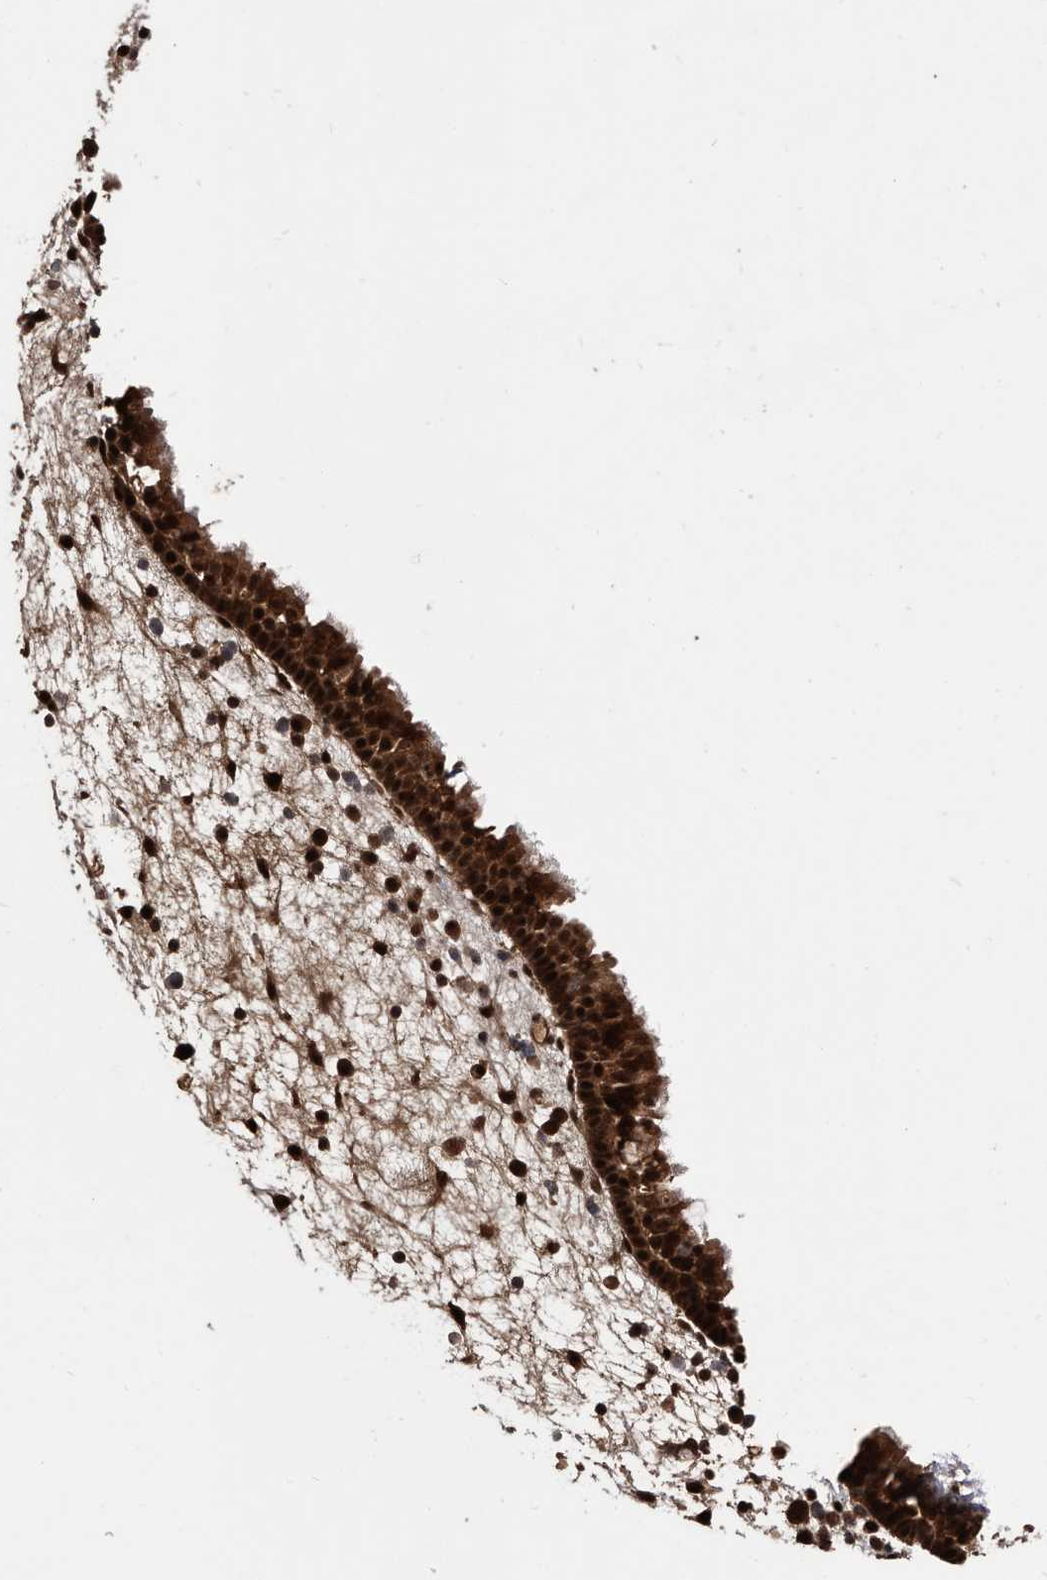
{"staining": {"intensity": "strong", "quantity": ">75%", "location": "cytoplasmic/membranous,nuclear"}, "tissue": "nasopharynx", "cell_type": "Respiratory epithelial cells", "image_type": "normal", "snomed": [{"axis": "morphology", "description": "Normal tissue, NOS"}, {"axis": "morphology", "description": "Inflammation, NOS"}, {"axis": "morphology", "description": "Malignant melanoma, Metastatic site"}, {"axis": "topography", "description": "Nasopharynx"}], "caption": "Immunohistochemical staining of unremarkable human nasopharynx exhibits high levels of strong cytoplasmic/membranous,nuclear expression in approximately >75% of respiratory epithelial cells.", "gene": "RAD23B", "patient": {"sex": "male", "age": 70}}